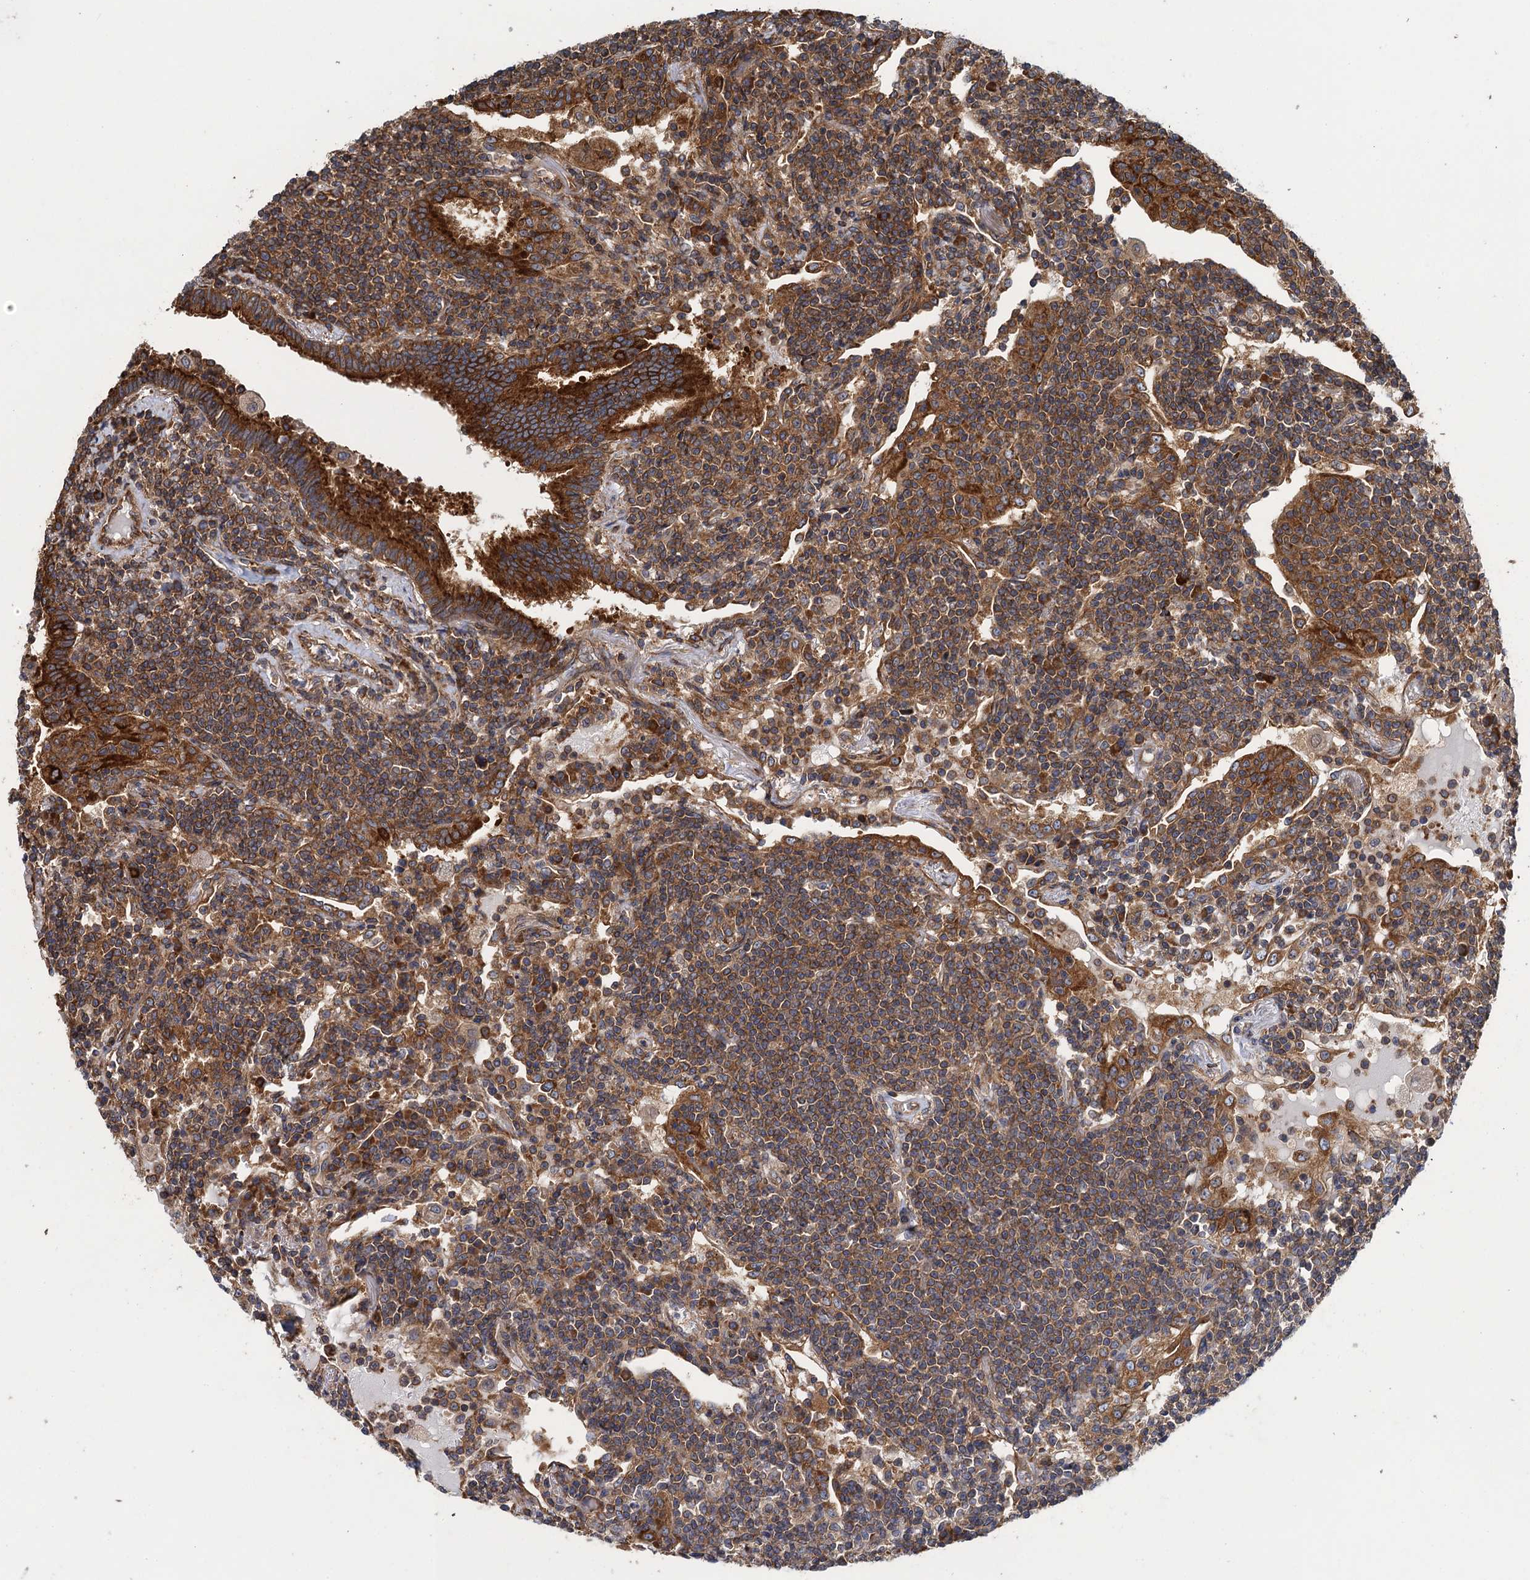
{"staining": {"intensity": "moderate", "quantity": ">75%", "location": "cytoplasmic/membranous"}, "tissue": "lymphoma", "cell_type": "Tumor cells", "image_type": "cancer", "snomed": [{"axis": "morphology", "description": "Malignant lymphoma, non-Hodgkin's type, Low grade"}, {"axis": "topography", "description": "Lung"}], "caption": "About >75% of tumor cells in low-grade malignant lymphoma, non-Hodgkin's type show moderate cytoplasmic/membranous protein positivity as visualized by brown immunohistochemical staining.", "gene": "MDM1", "patient": {"sex": "female", "age": 71}}